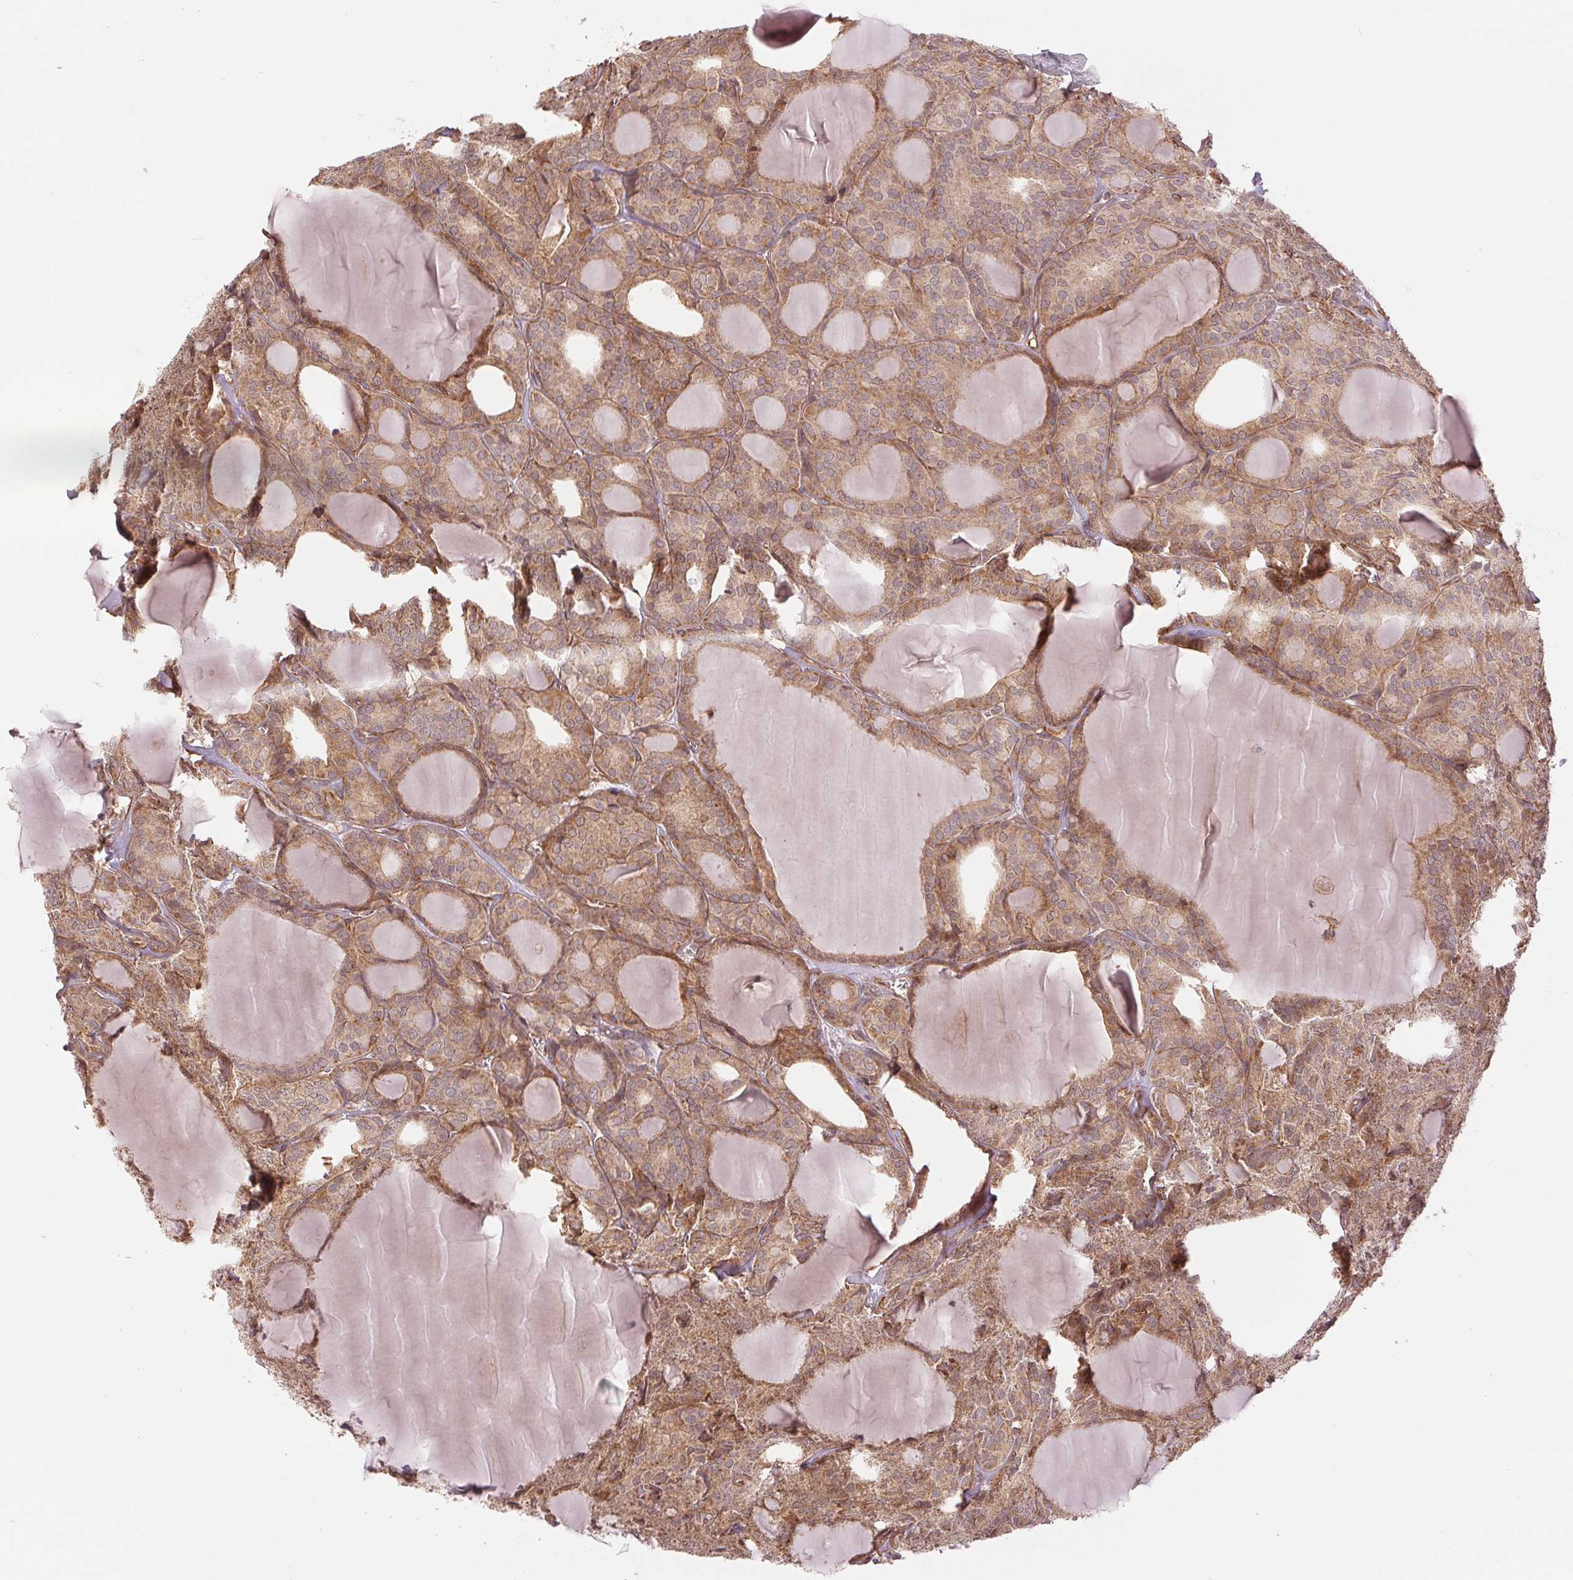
{"staining": {"intensity": "moderate", "quantity": ">75%", "location": "cytoplasmic/membranous"}, "tissue": "thyroid cancer", "cell_type": "Tumor cells", "image_type": "cancer", "snomed": [{"axis": "morphology", "description": "Follicular adenoma carcinoma, NOS"}, {"axis": "topography", "description": "Thyroid gland"}], "caption": "High-power microscopy captured an immunohistochemistry histopathology image of follicular adenoma carcinoma (thyroid), revealing moderate cytoplasmic/membranous staining in about >75% of tumor cells.", "gene": "STARD7", "patient": {"sex": "male", "age": 74}}